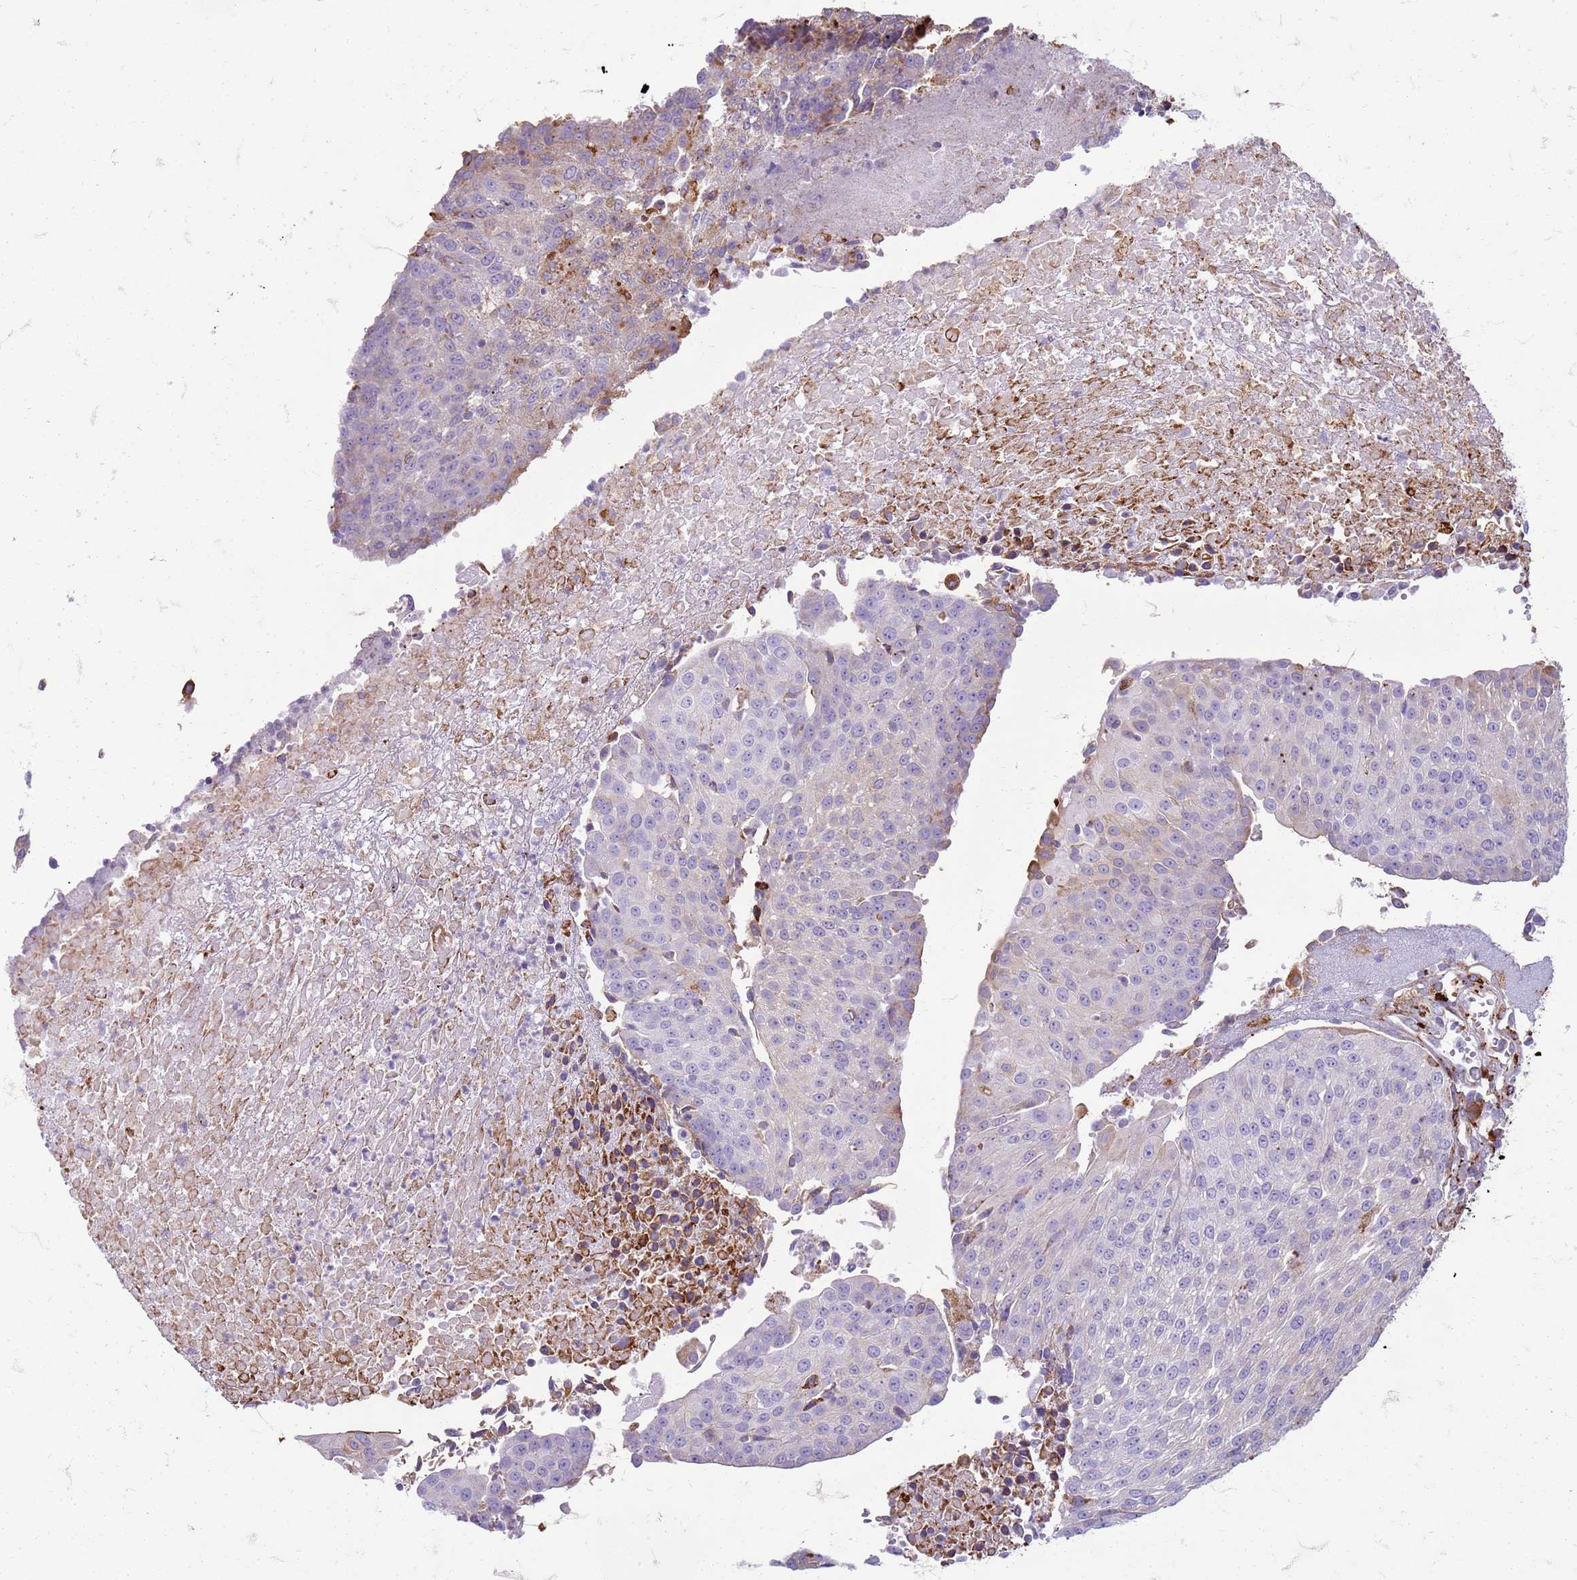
{"staining": {"intensity": "negative", "quantity": "none", "location": "none"}, "tissue": "urothelial cancer", "cell_type": "Tumor cells", "image_type": "cancer", "snomed": [{"axis": "morphology", "description": "Urothelial carcinoma, High grade"}, {"axis": "topography", "description": "Urinary bladder"}], "caption": "DAB immunohistochemical staining of human urothelial cancer displays no significant staining in tumor cells. (DAB immunohistochemistry with hematoxylin counter stain).", "gene": "PDK3", "patient": {"sex": "female", "age": 85}}